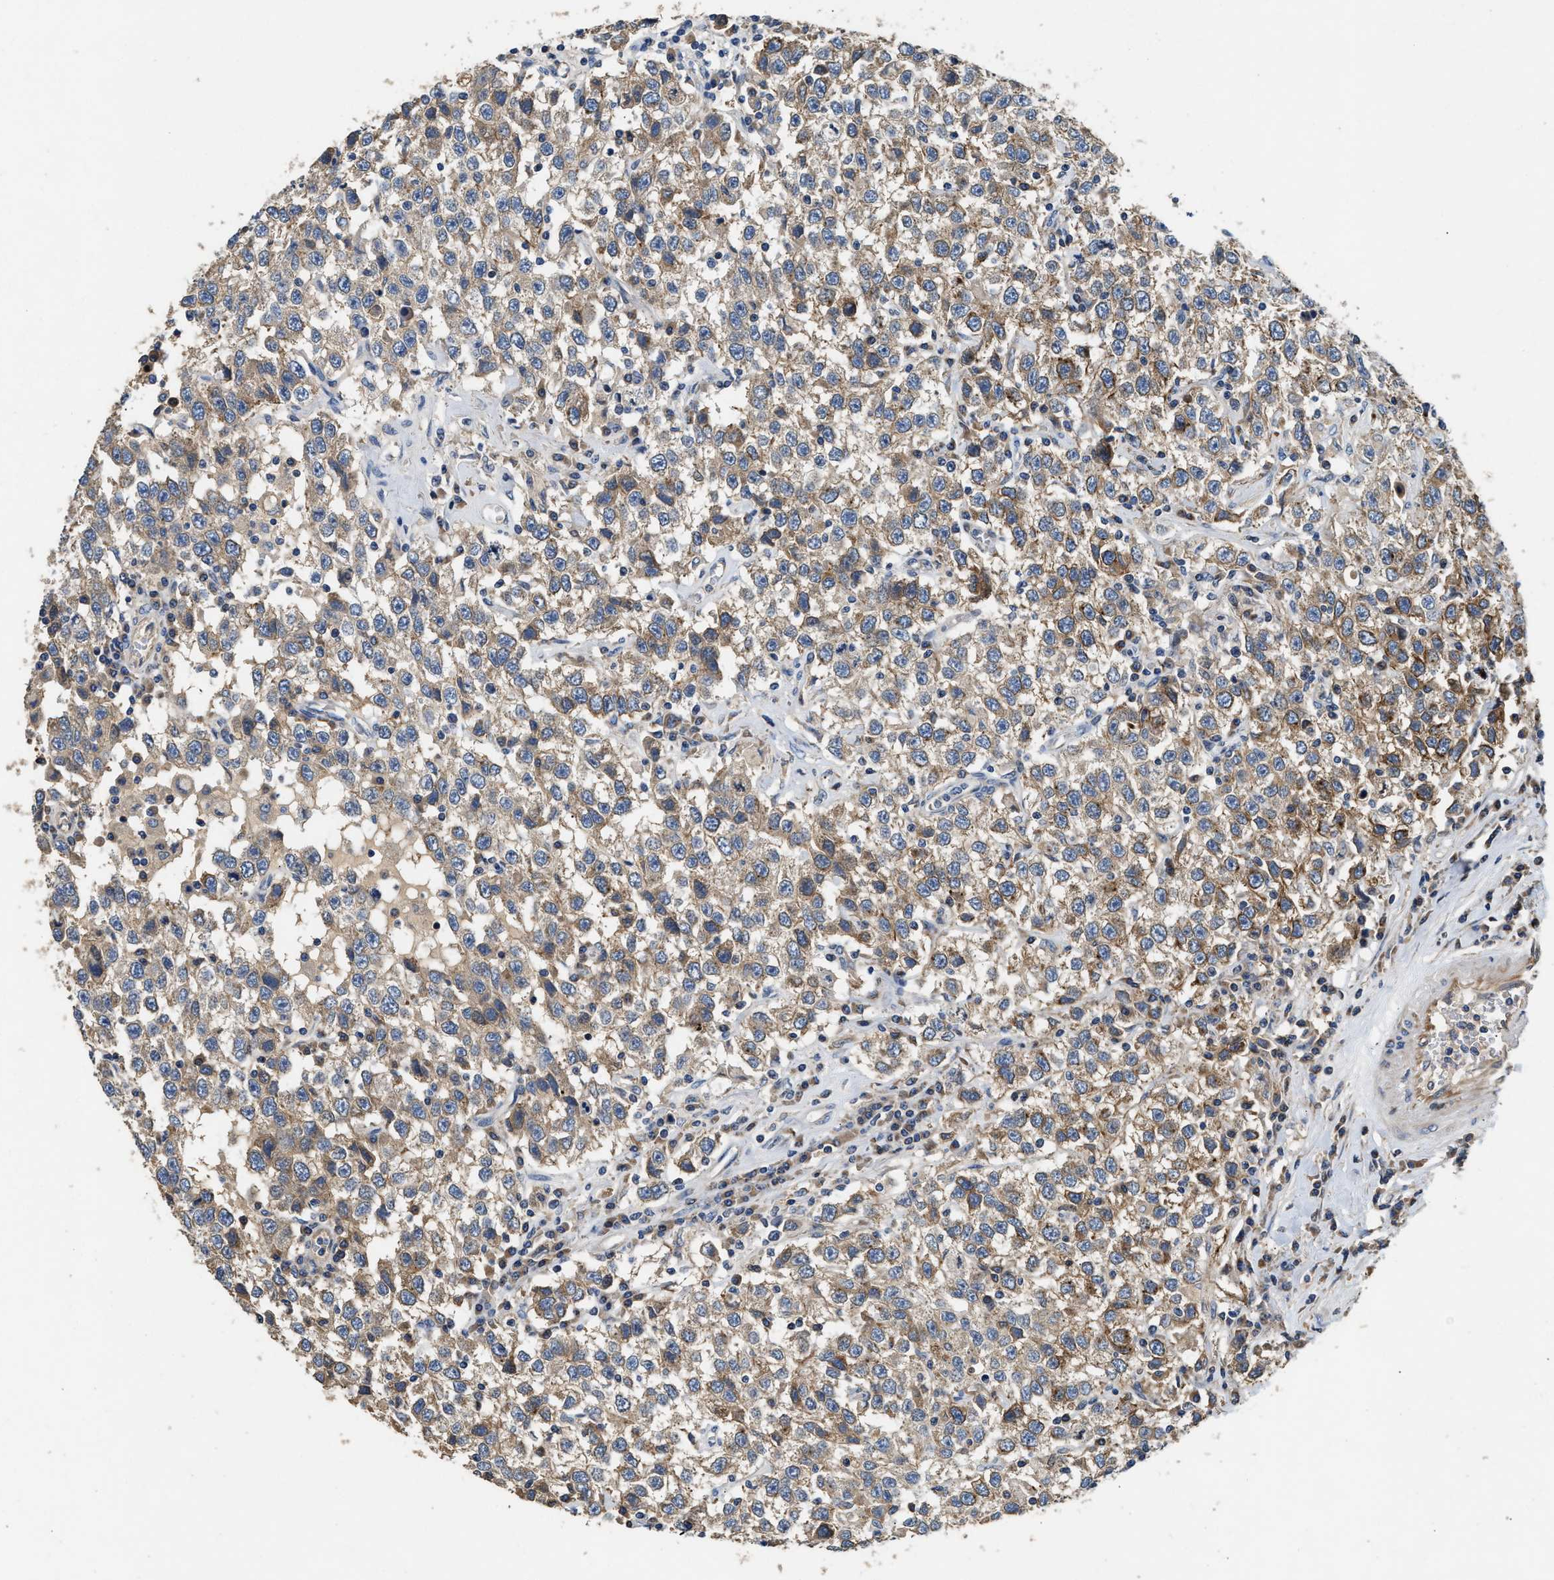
{"staining": {"intensity": "moderate", "quantity": ">75%", "location": "cytoplasmic/membranous"}, "tissue": "testis cancer", "cell_type": "Tumor cells", "image_type": "cancer", "snomed": [{"axis": "morphology", "description": "Seminoma, NOS"}, {"axis": "topography", "description": "Testis"}], "caption": "Immunohistochemical staining of testis cancer exhibits moderate cytoplasmic/membranous protein positivity in approximately >75% of tumor cells.", "gene": "IL17RC", "patient": {"sex": "male", "age": 41}}